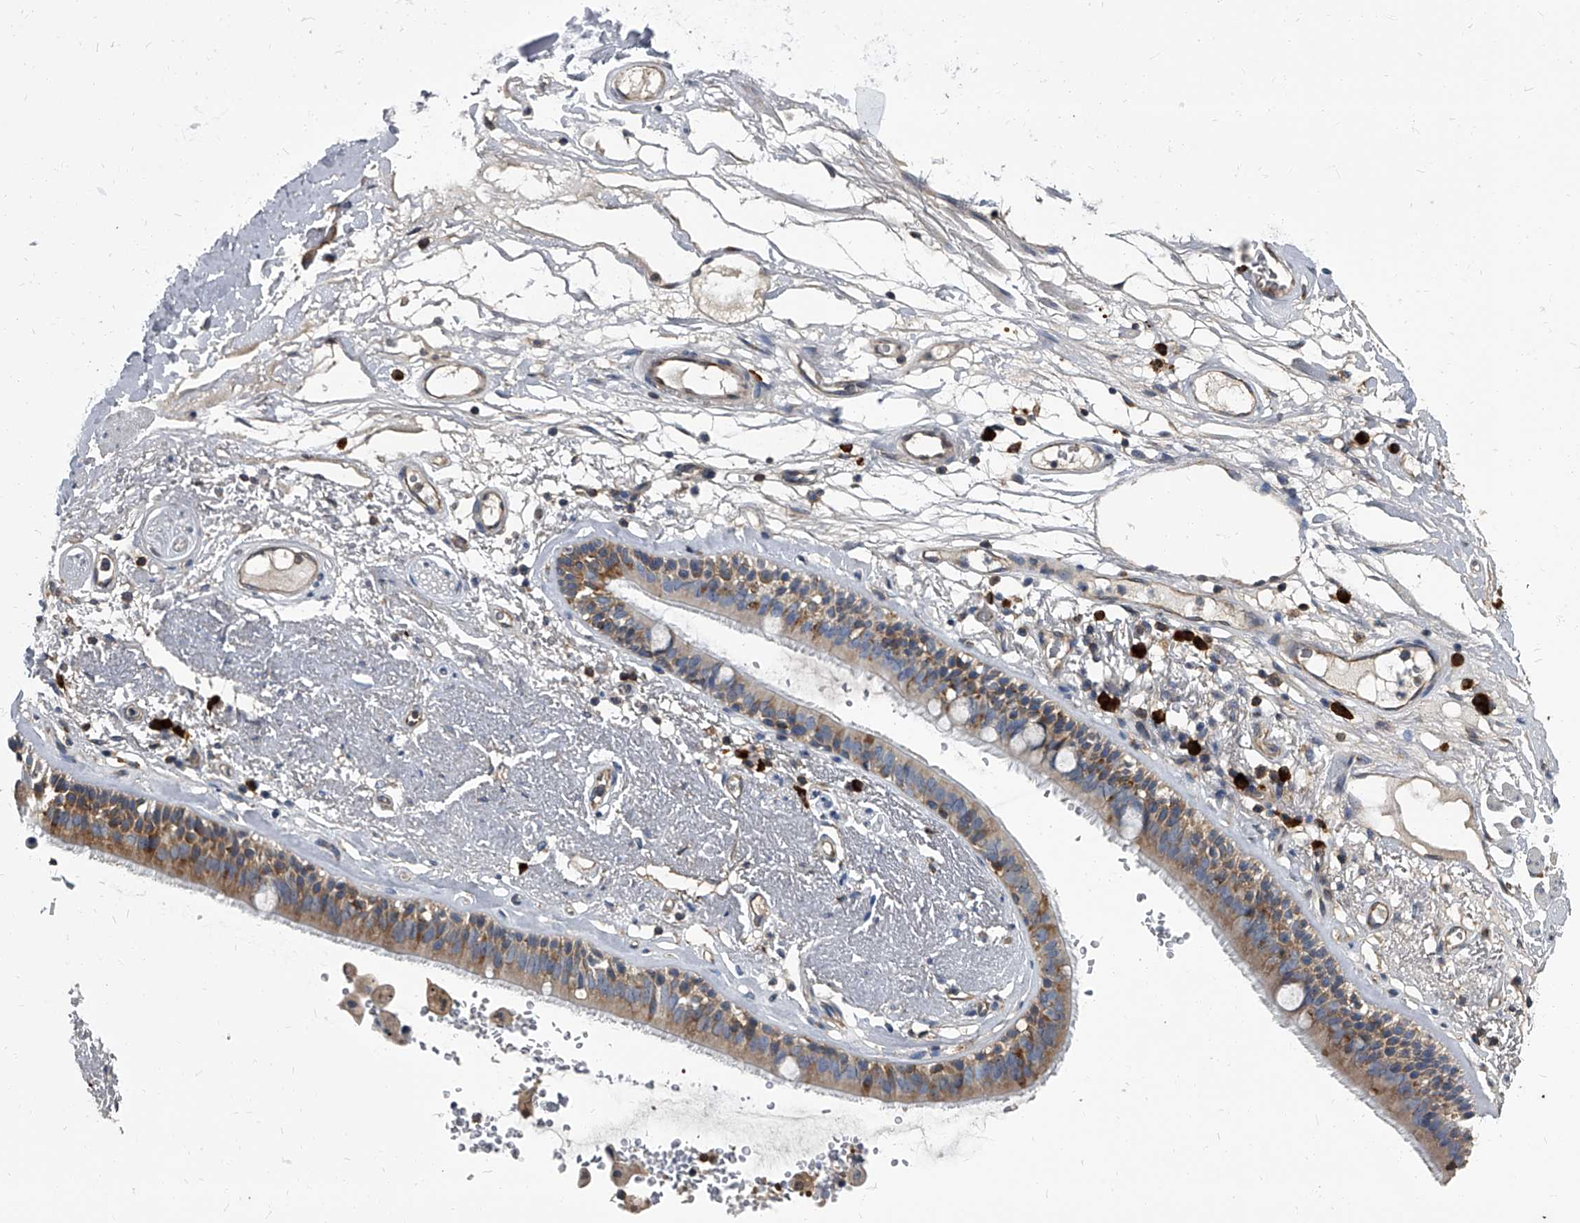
{"staining": {"intensity": "negative", "quantity": "none", "location": "none"}, "tissue": "adipose tissue", "cell_type": "Adipocytes", "image_type": "normal", "snomed": [{"axis": "morphology", "description": "Normal tissue, NOS"}, {"axis": "topography", "description": "Cartilage tissue"}], "caption": "Immunohistochemical staining of benign adipose tissue displays no significant positivity in adipocytes. (DAB (3,3'-diaminobenzidine) immunohistochemistry (IHC), high magnification).", "gene": "CDV3", "patient": {"sex": "female", "age": 63}}